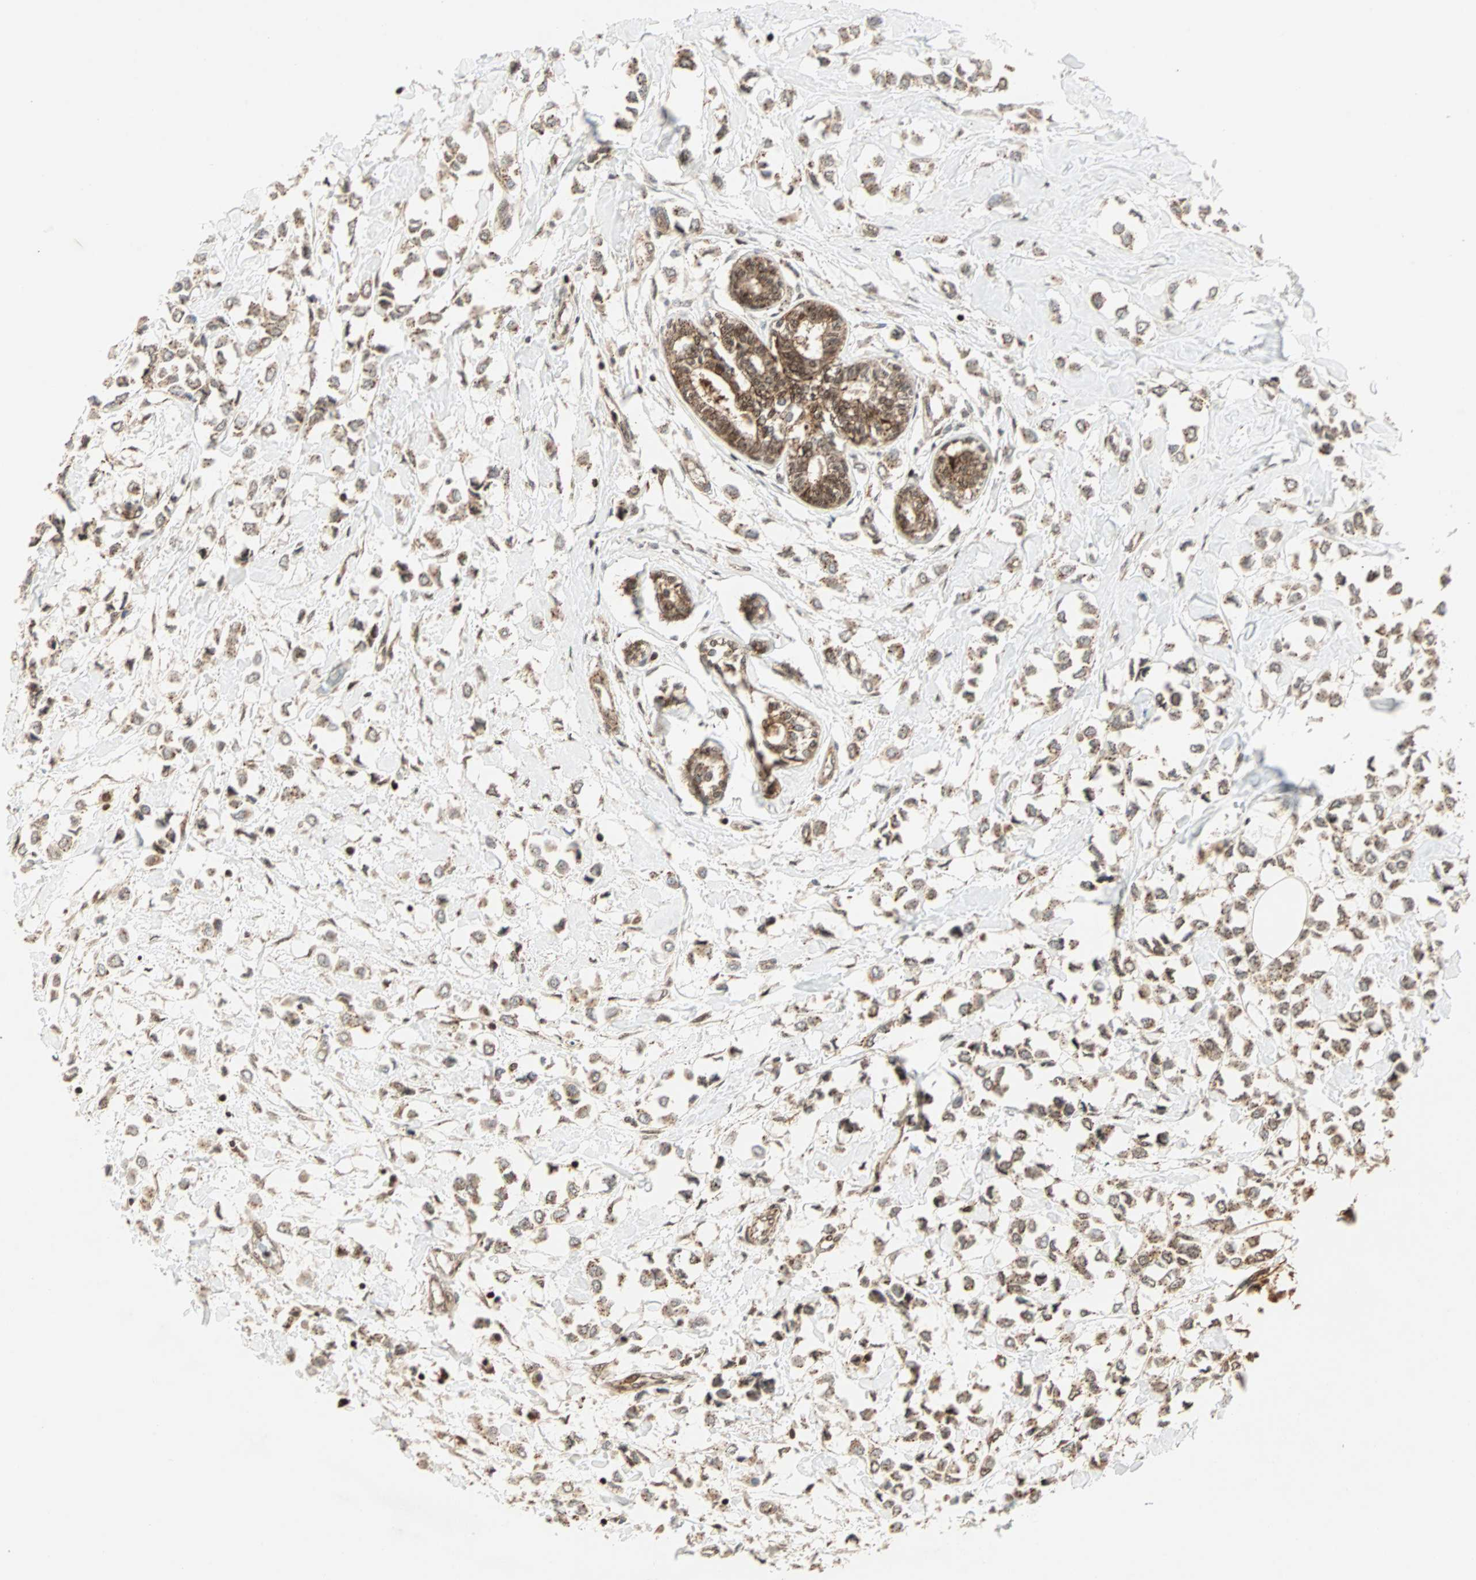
{"staining": {"intensity": "moderate", "quantity": ">75%", "location": "cytoplasmic/membranous,nuclear"}, "tissue": "breast cancer", "cell_type": "Tumor cells", "image_type": "cancer", "snomed": [{"axis": "morphology", "description": "Lobular carcinoma"}, {"axis": "topography", "description": "Breast"}], "caption": "The micrograph reveals immunohistochemical staining of breast lobular carcinoma. There is moderate cytoplasmic/membranous and nuclear staining is present in about >75% of tumor cells. (Brightfield microscopy of DAB IHC at high magnification).", "gene": "ZBED9", "patient": {"sex": "female", "age": 51}}